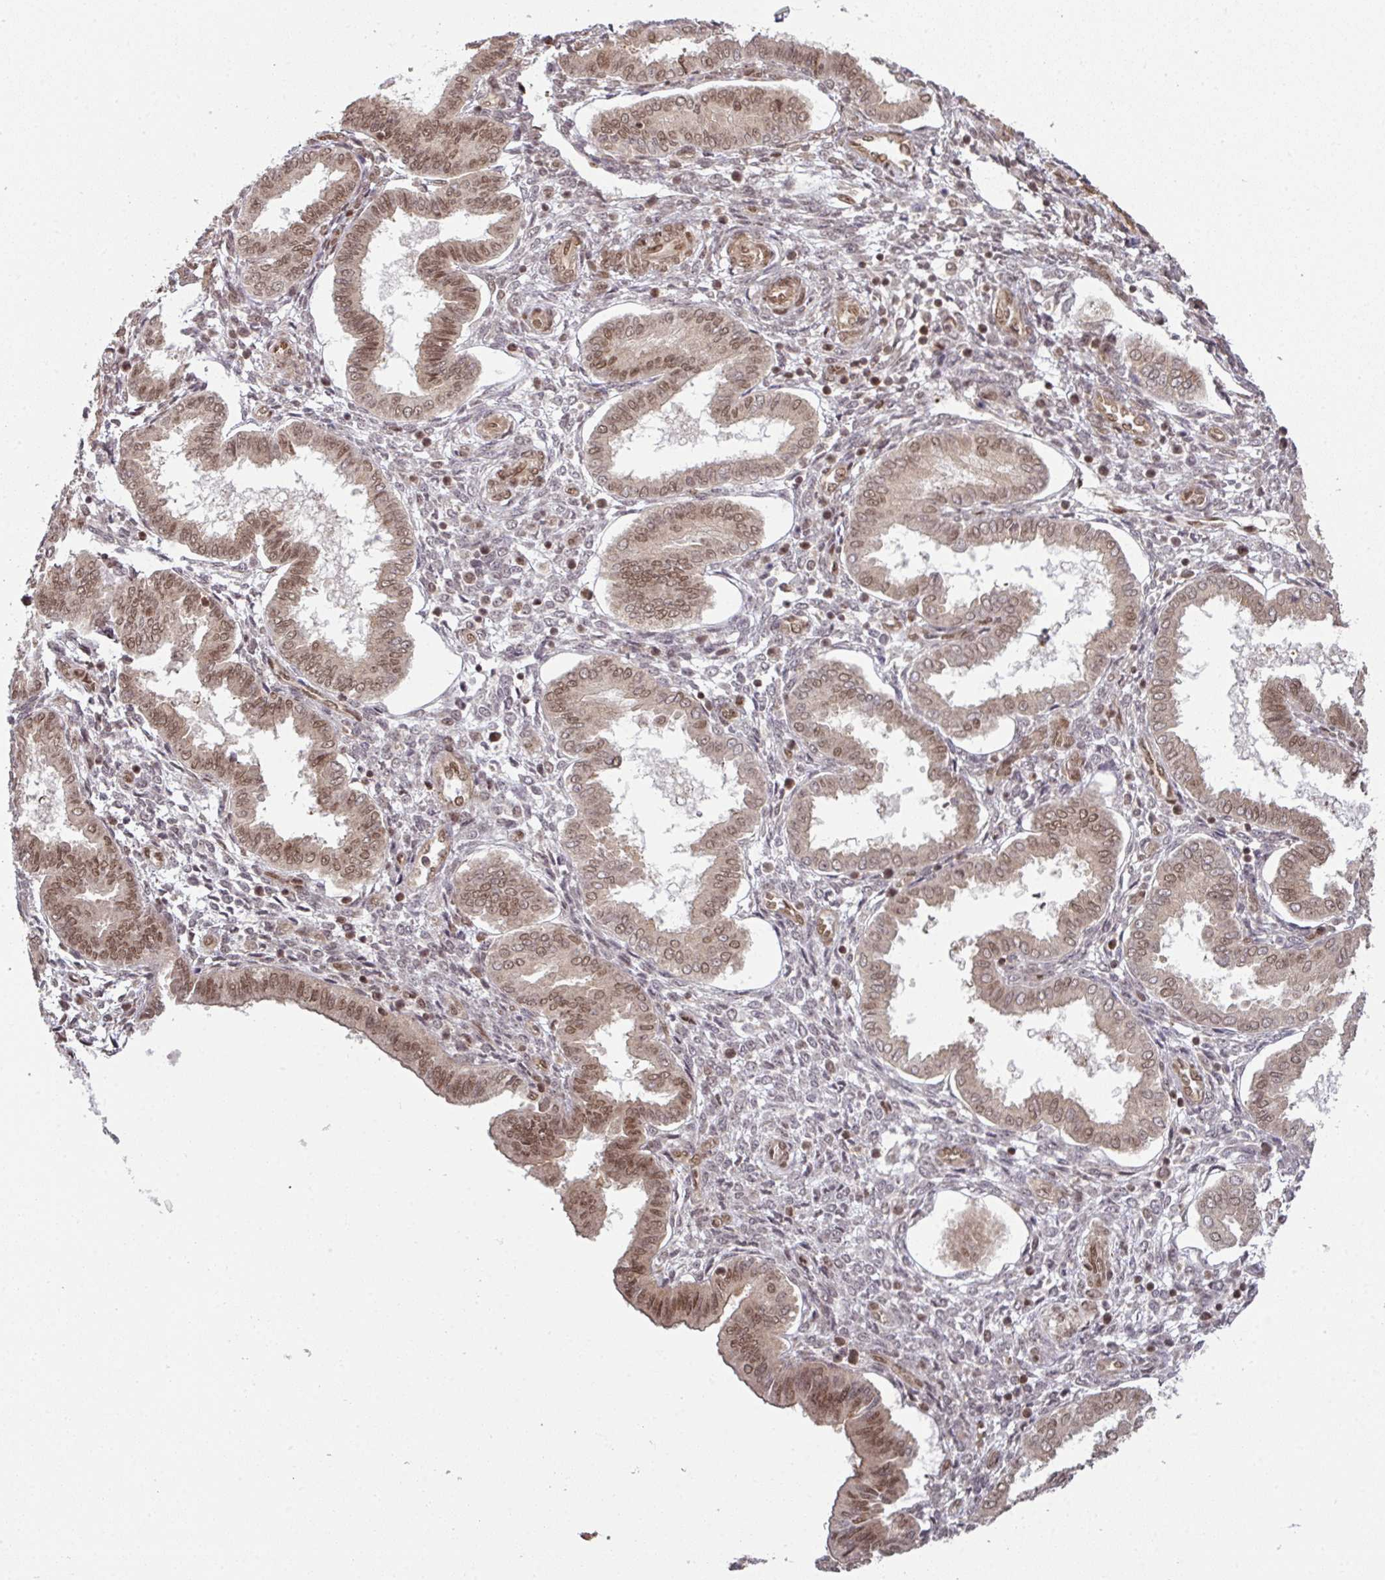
{"staining": {"intensity": "moderate", "quantity": "25%-75%", "location": "nuclear"}, "tissue": "endometrium", "cell_type": "Cells in endometrial stroma", "image_type": "normal", "snomed": [{"axis": "morphology", "description": "Normal tissue, NOS"}, {"axis": "topography", "description": "Endometrium"}], "caption": "Human endometrium stained with a brown dye displays moderate nuclear positive staining in approximately 25%-75% of cells in endometrial stroma.", "gene": "SIK3", "patient": {"sex": "female", "age": 24}}